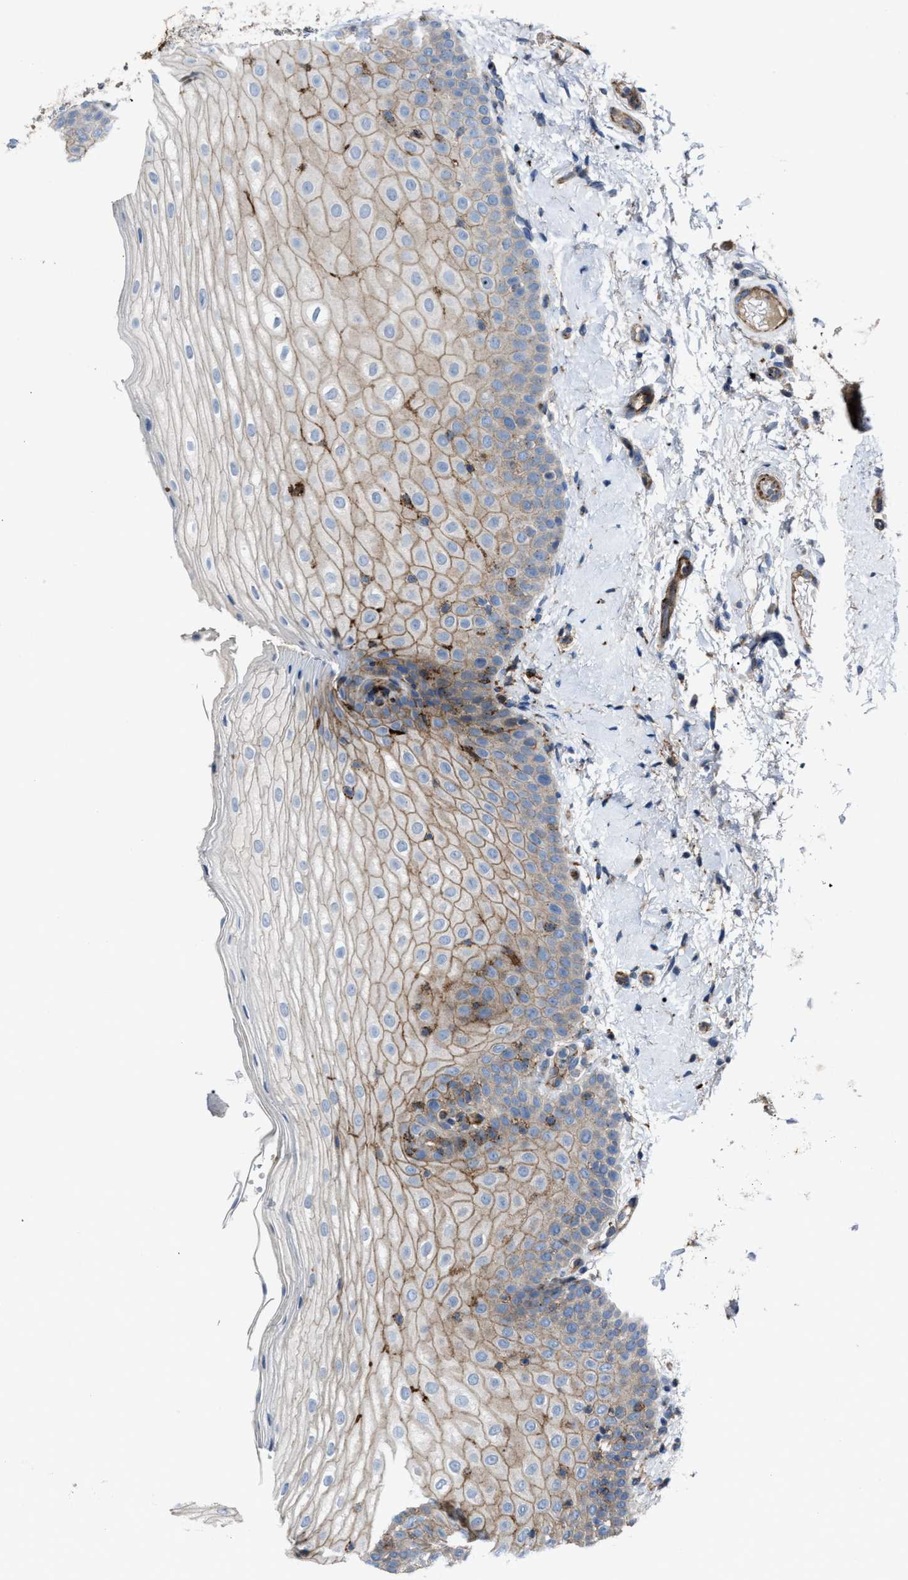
{"staining": {"intensity": "moderate", "quantity": ">75%", "location": "cytoplasmic/membranous"}, "tissue": "oral mucosa", "cell_type": "Squamous epithelial cells", "image_type": "normal", "snomed": [{"axis": "morphology", "description": "Normal tissue, NOS"}, {"axis": "topography", "description": "Skin"}, {"axis": "topography", "description": "Oral tissue"}], "caption": "Immunohistochemistry (DAB (3,3'-diaminobenzidine)) staining of benign oral mucosa shows moderate cytoplasmic/membranous protein expression in about >75% of squamous epithelial cells.", "gene": "AGPAT2", "patient": {"sex": "male", "age": 84}}